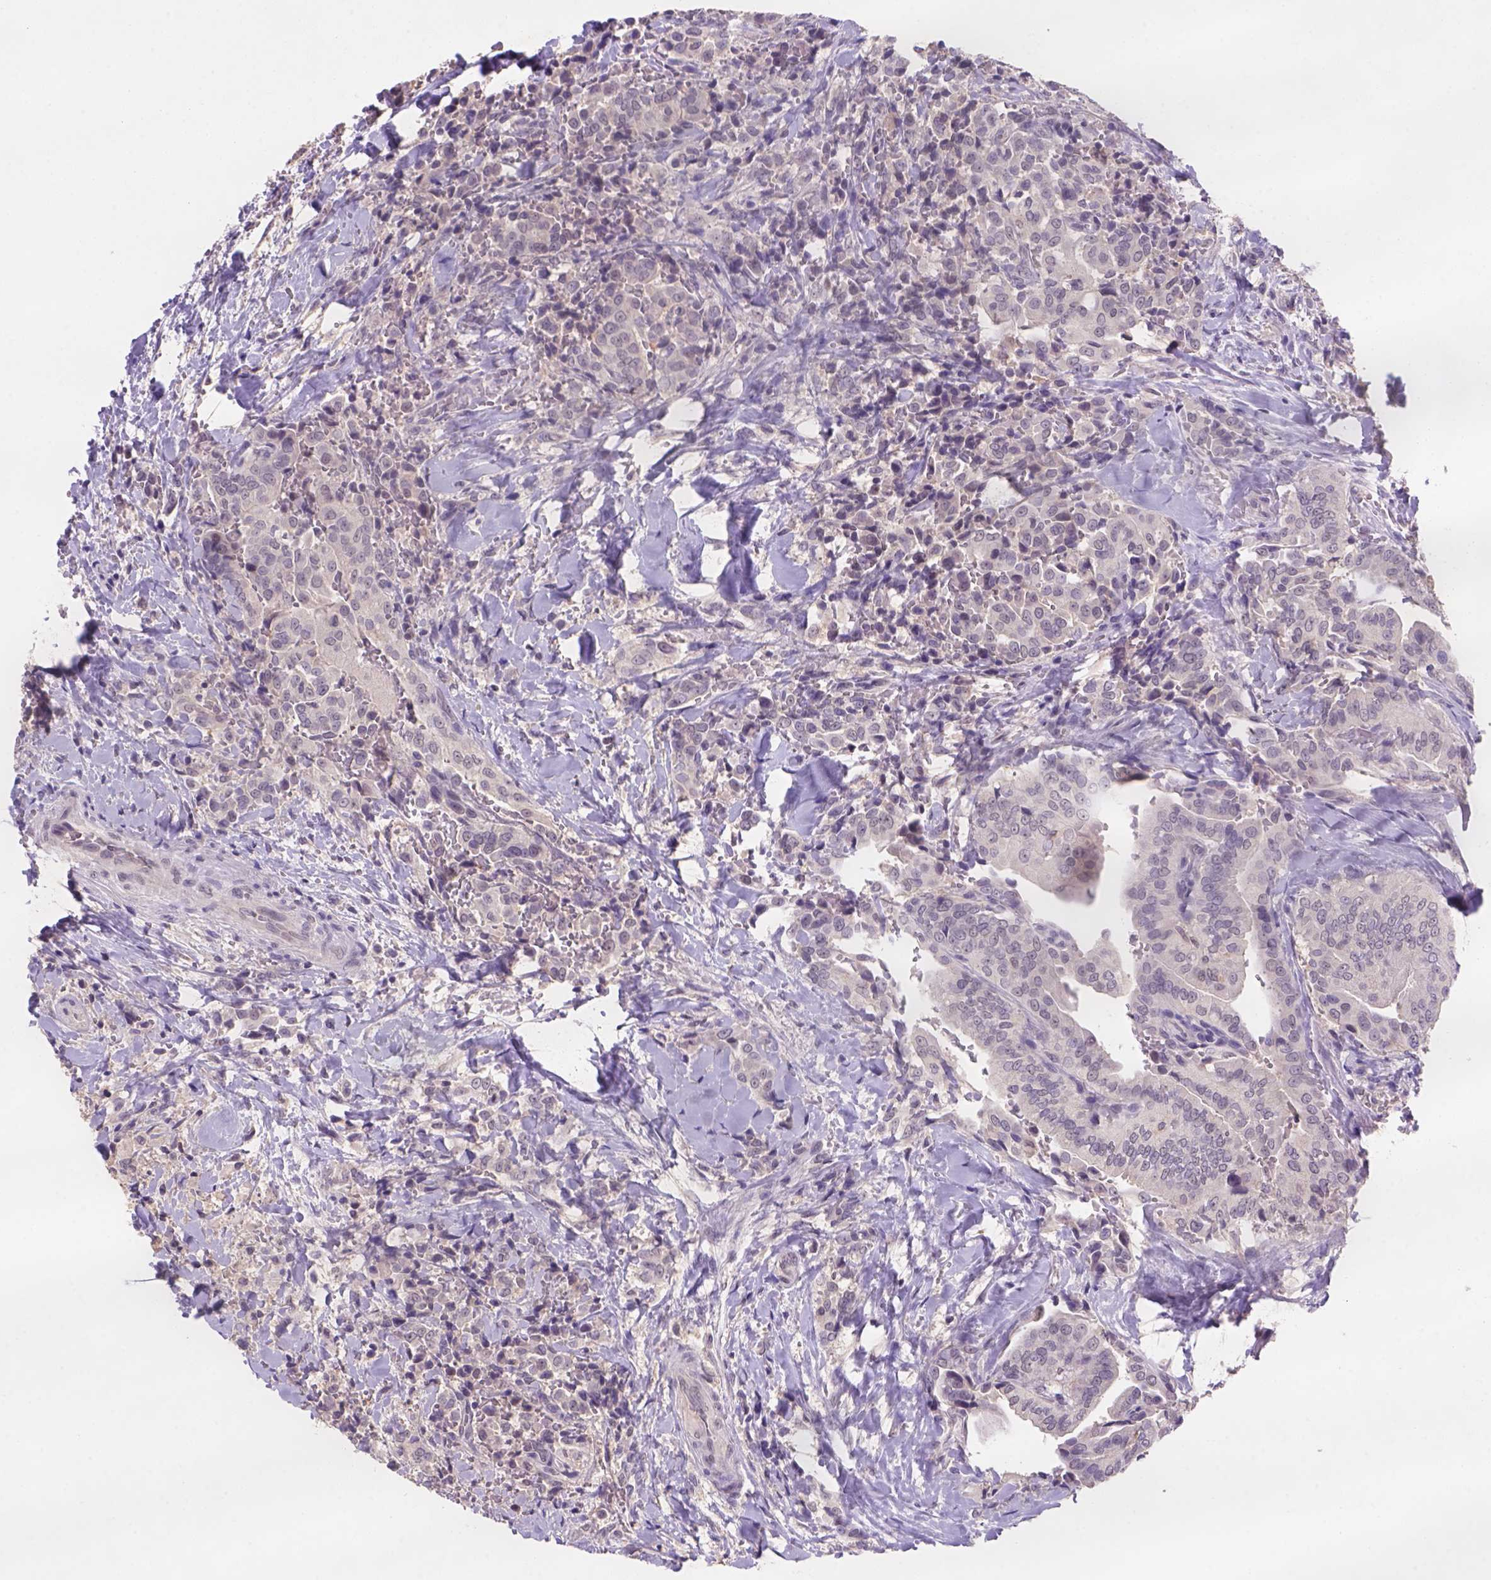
{"staining": {"intensity": "weak", "quantity": ">75%", "location": "cytoplasmic/membranous,nuclear"}, "tissue": "thyroid cancer", "cell_type": "Tumor cells", "image_type": "cancer", "snomed": [{"axis": "morphology", "description": "Papillary adenocarcinoma, NOS"}, {"axis": "topography", "description": "Thyroid gland"}], "caption": "Immunohistochemistry (IHC) (DAB) staining of human thyroid papillary adenocarcinoma shows weak cytoplasmic/membranous and nuclear protein positivity in about >75% of tumor cells. (IHC, brightfield microscopy, high magnification).", "gene": "SCML4", "patient": {"sex": "male", "age": 61}}